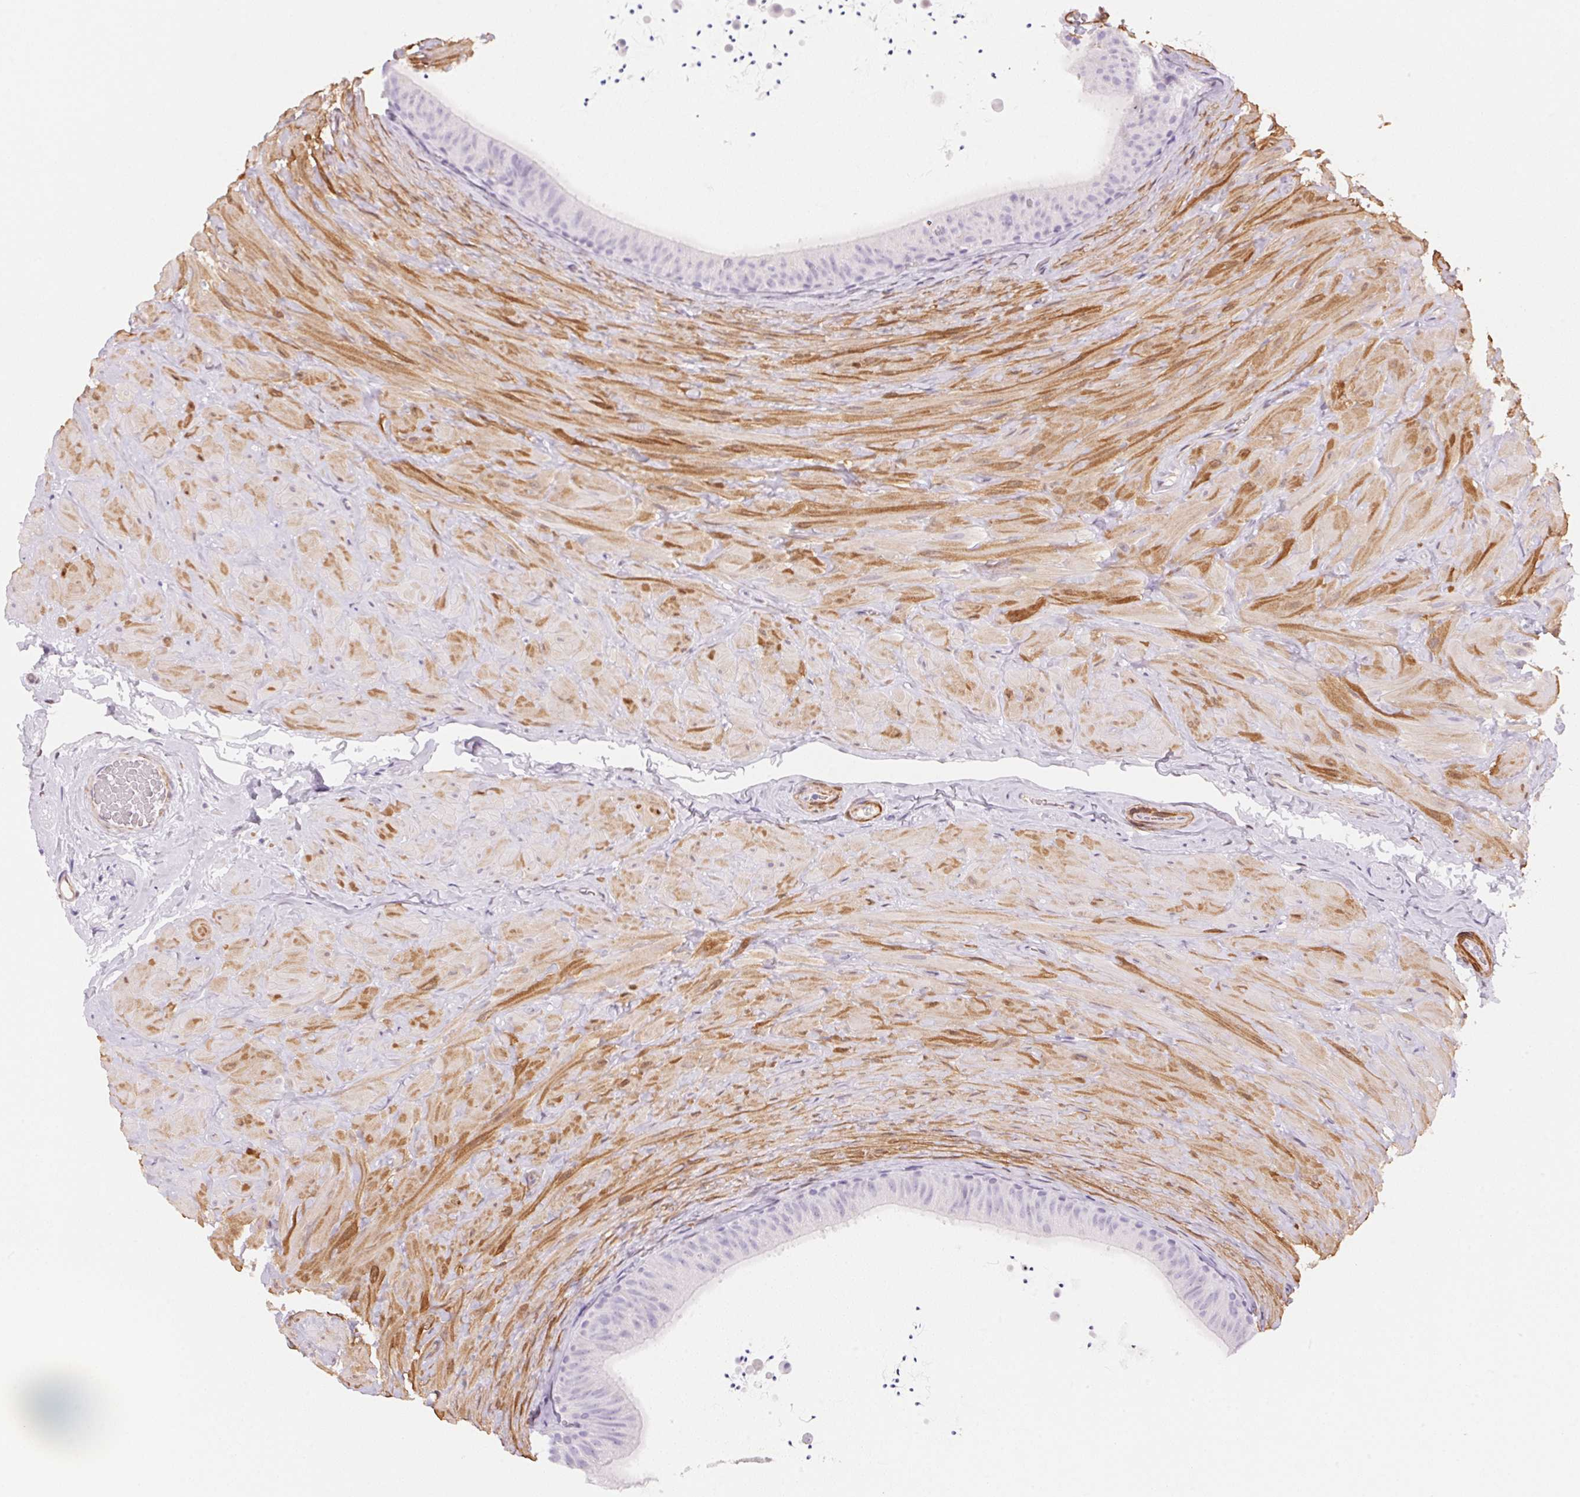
{"staining": {"intensity": "negative", "quantity": "none", "location": "none"}, "tissue": "epididymis", "cell_type": "Glandular cells", "image_type": "normal", "snomed": [{"axis": "morphology", "description": "Normal tissue, NOS"}, {"axis": "topography", "description": "Epididymis, spermatic cord, NOS"}, {"axis": "topography", "description": "Epididymis"}], "caption": "Human epididymis stained for a protein using immunohistochemistry (IHC) exhibits no expression in glandular cells.", "gene": "SMTN", "patient": {"sex": "male", "age": 31}}